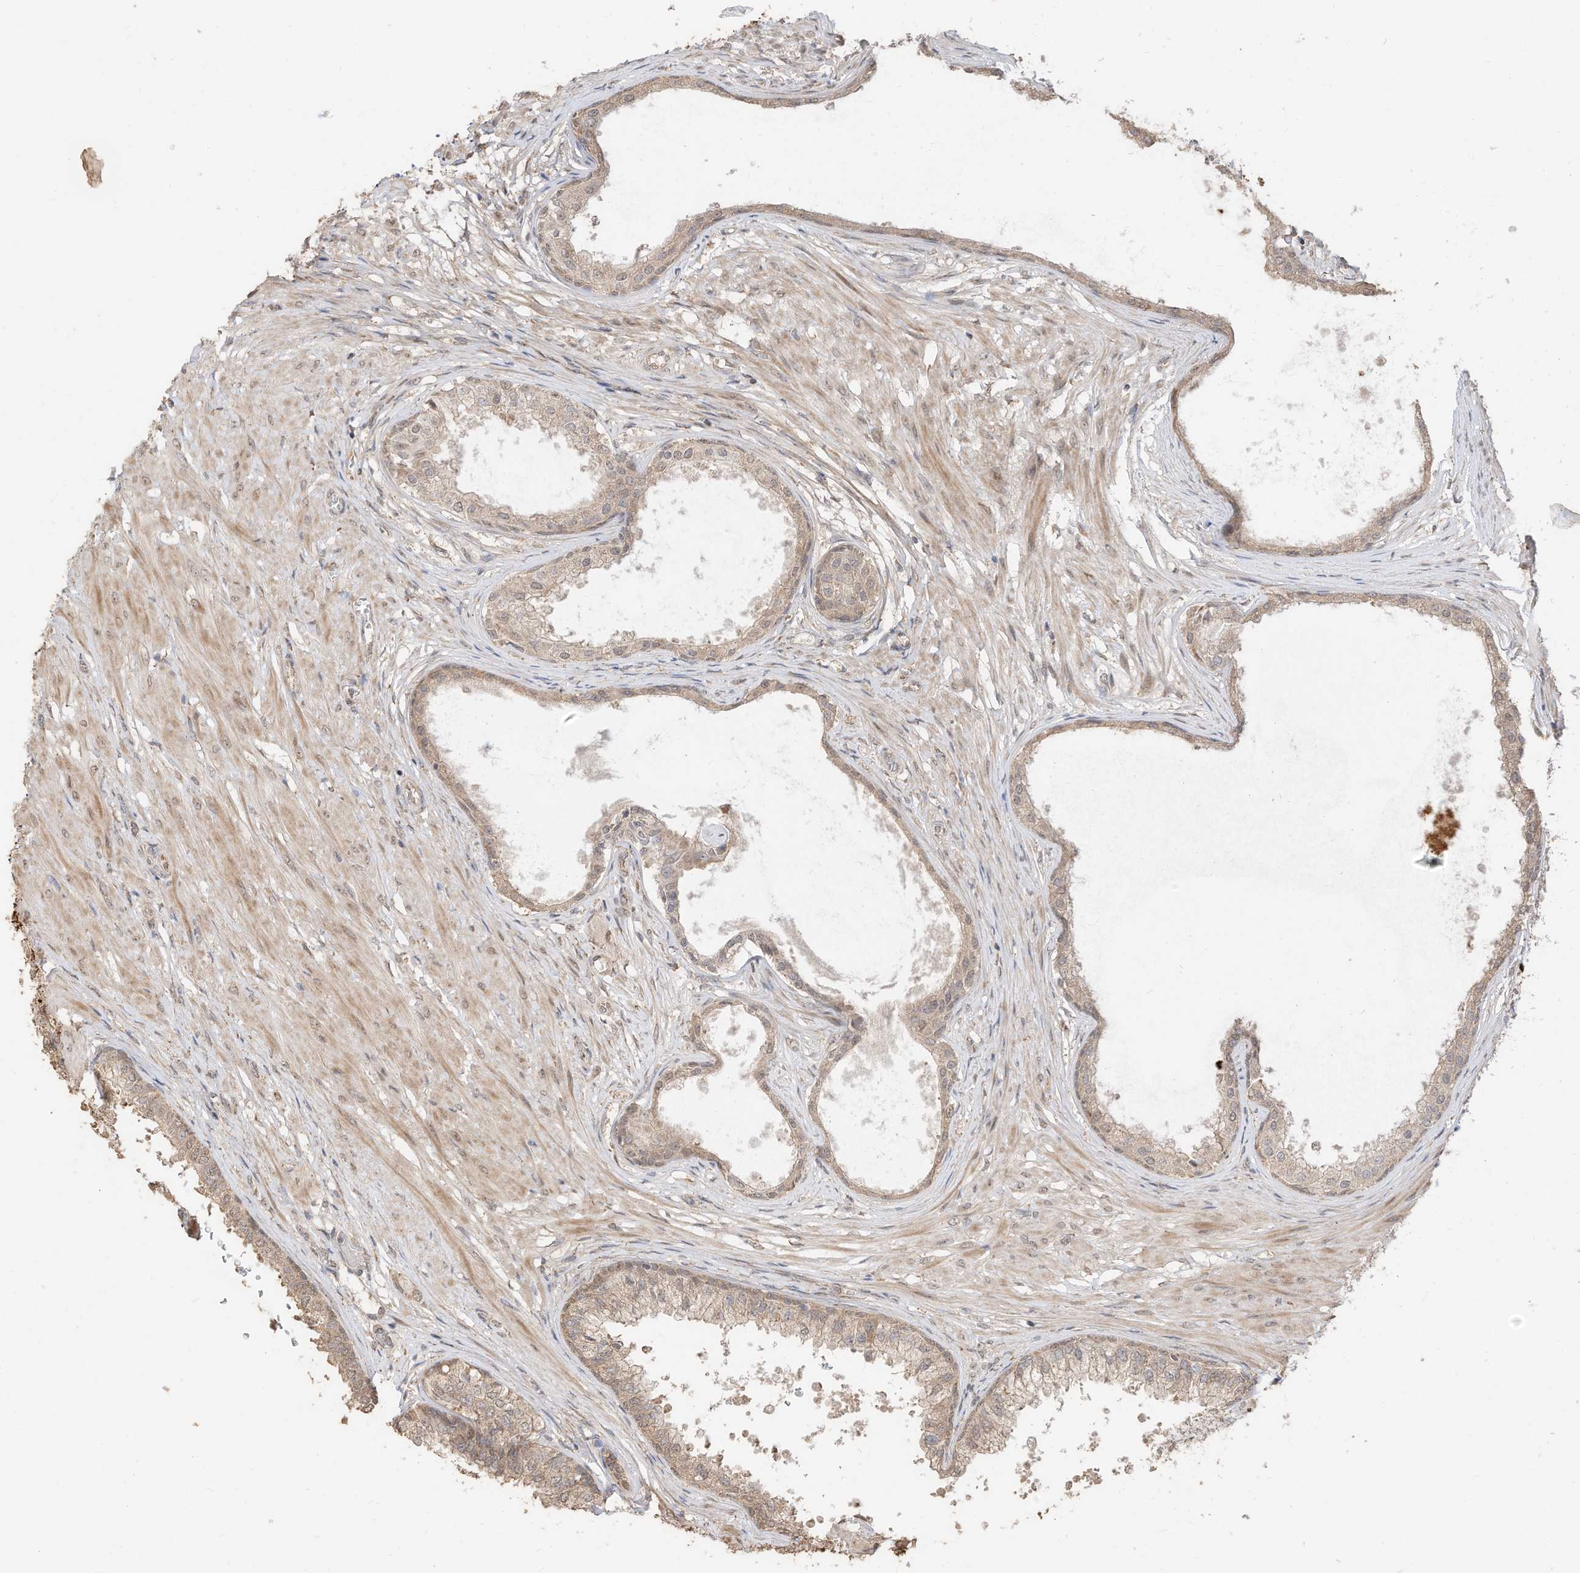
{"staining": {"intensity": "moderate", "quantity": ">75%", "location": "cytoplasmic/membranous"}, "tissue": "prostate", "cell_type": "Glandular cells", "image_type": "normal", "snomed": [{"axis": "morphology", "description": "Normal tissue, NOS"}, {"axis": "topography", "description": "Prostate"}], "caption": "Moderate cytoplasmic/membranous staining is seen in about >75% of glandular cells in unremarkable prostate.", "gene": "CAGE1", "patient": {"sex": "male", "age": 48}}